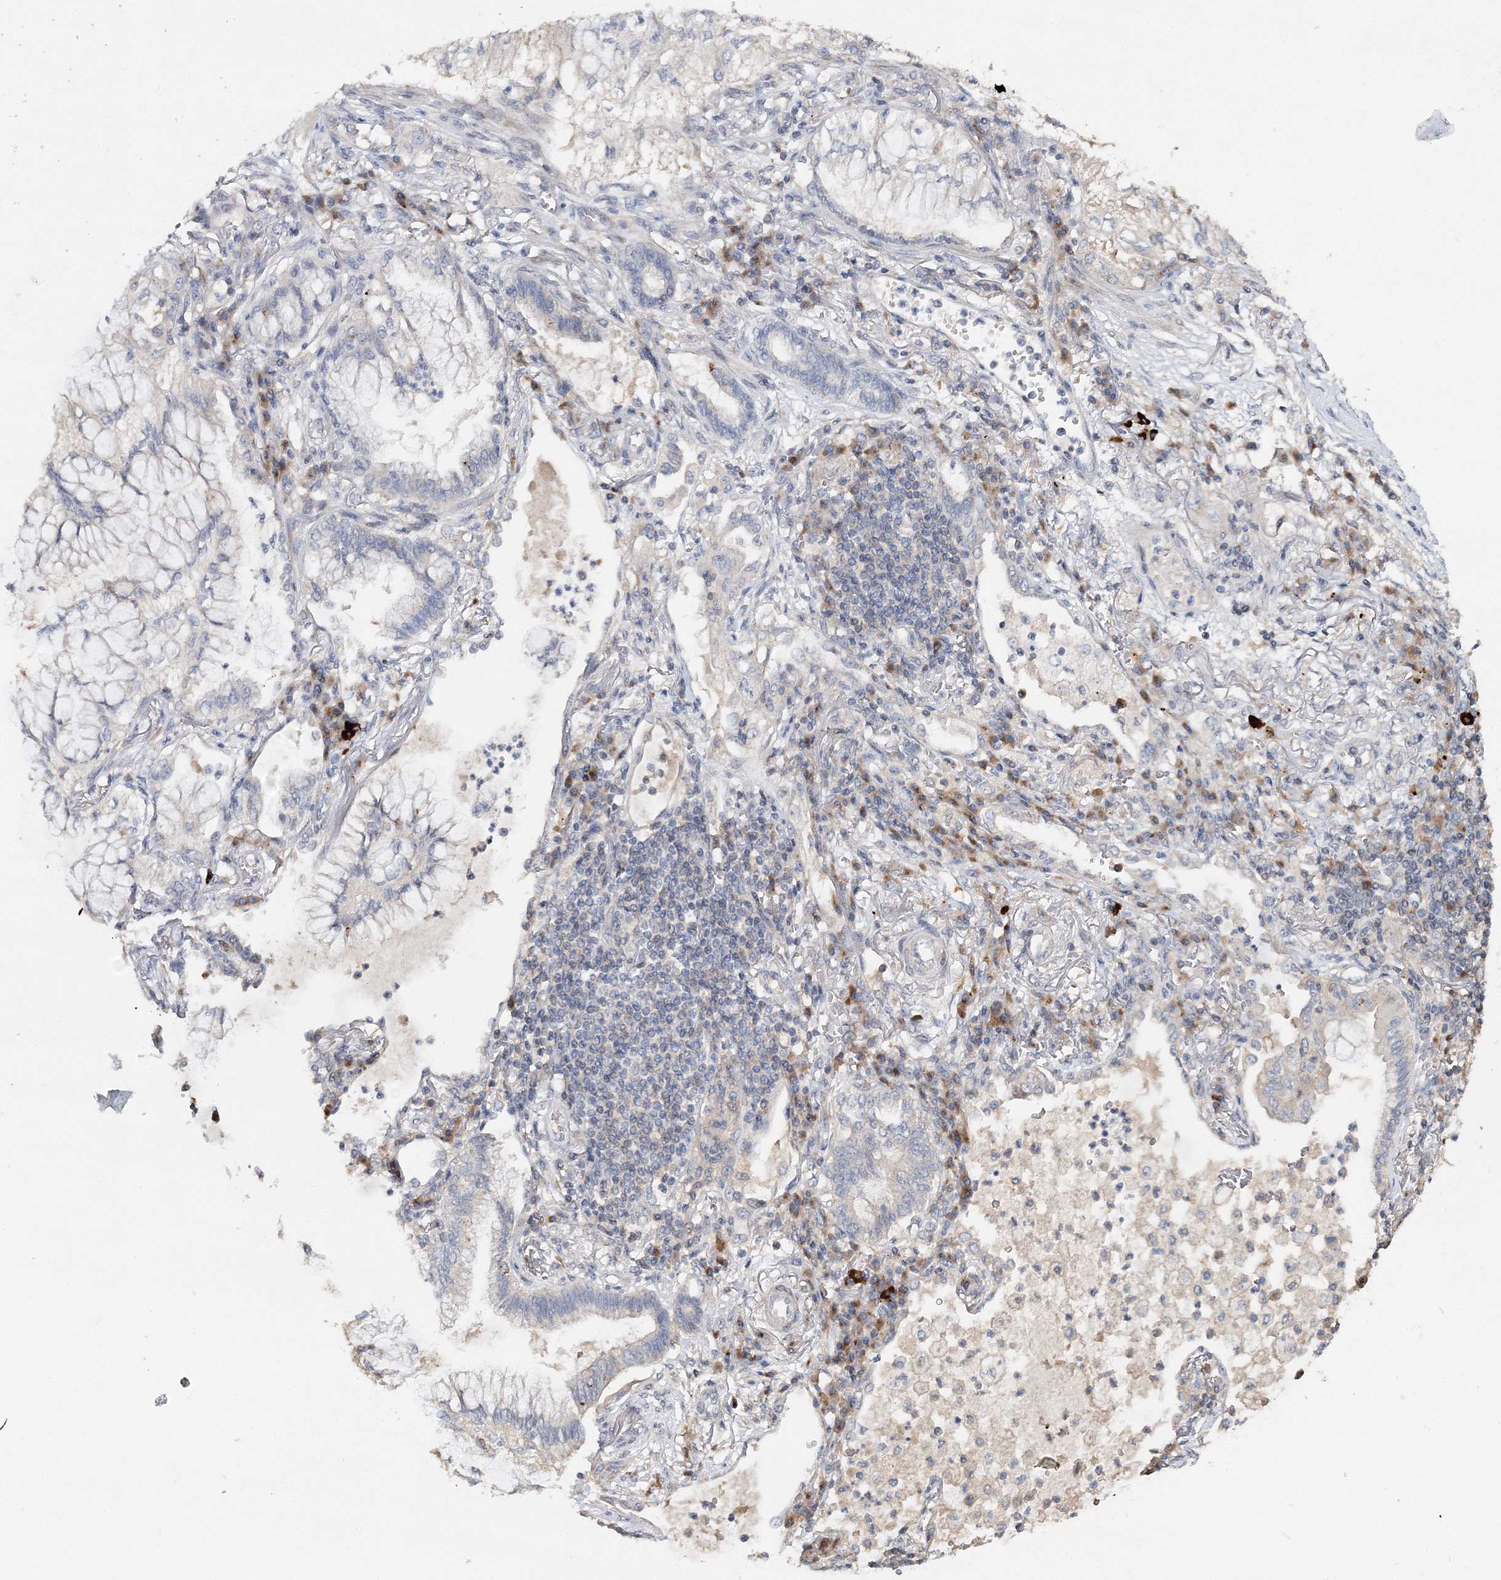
{"staining": {"intensity": "negative", "quantity": "none", "location": "none"}, "tissue": "lung cancer", "cell_type": "Tumor cells", "image_type": "cancer", "snomed": [{"axis": "morphology", "description": "Adenocarcinoma, NOS"}, {"axis": "topography", "description": "Lung"}], "caption": "This is an immunohistochemistry photomicrograph of lung cancer (adenocarcinoma). There is no staining in tumor cells.", "gene": "GJB5", "patient": {"sex": "female", "age": 70}}